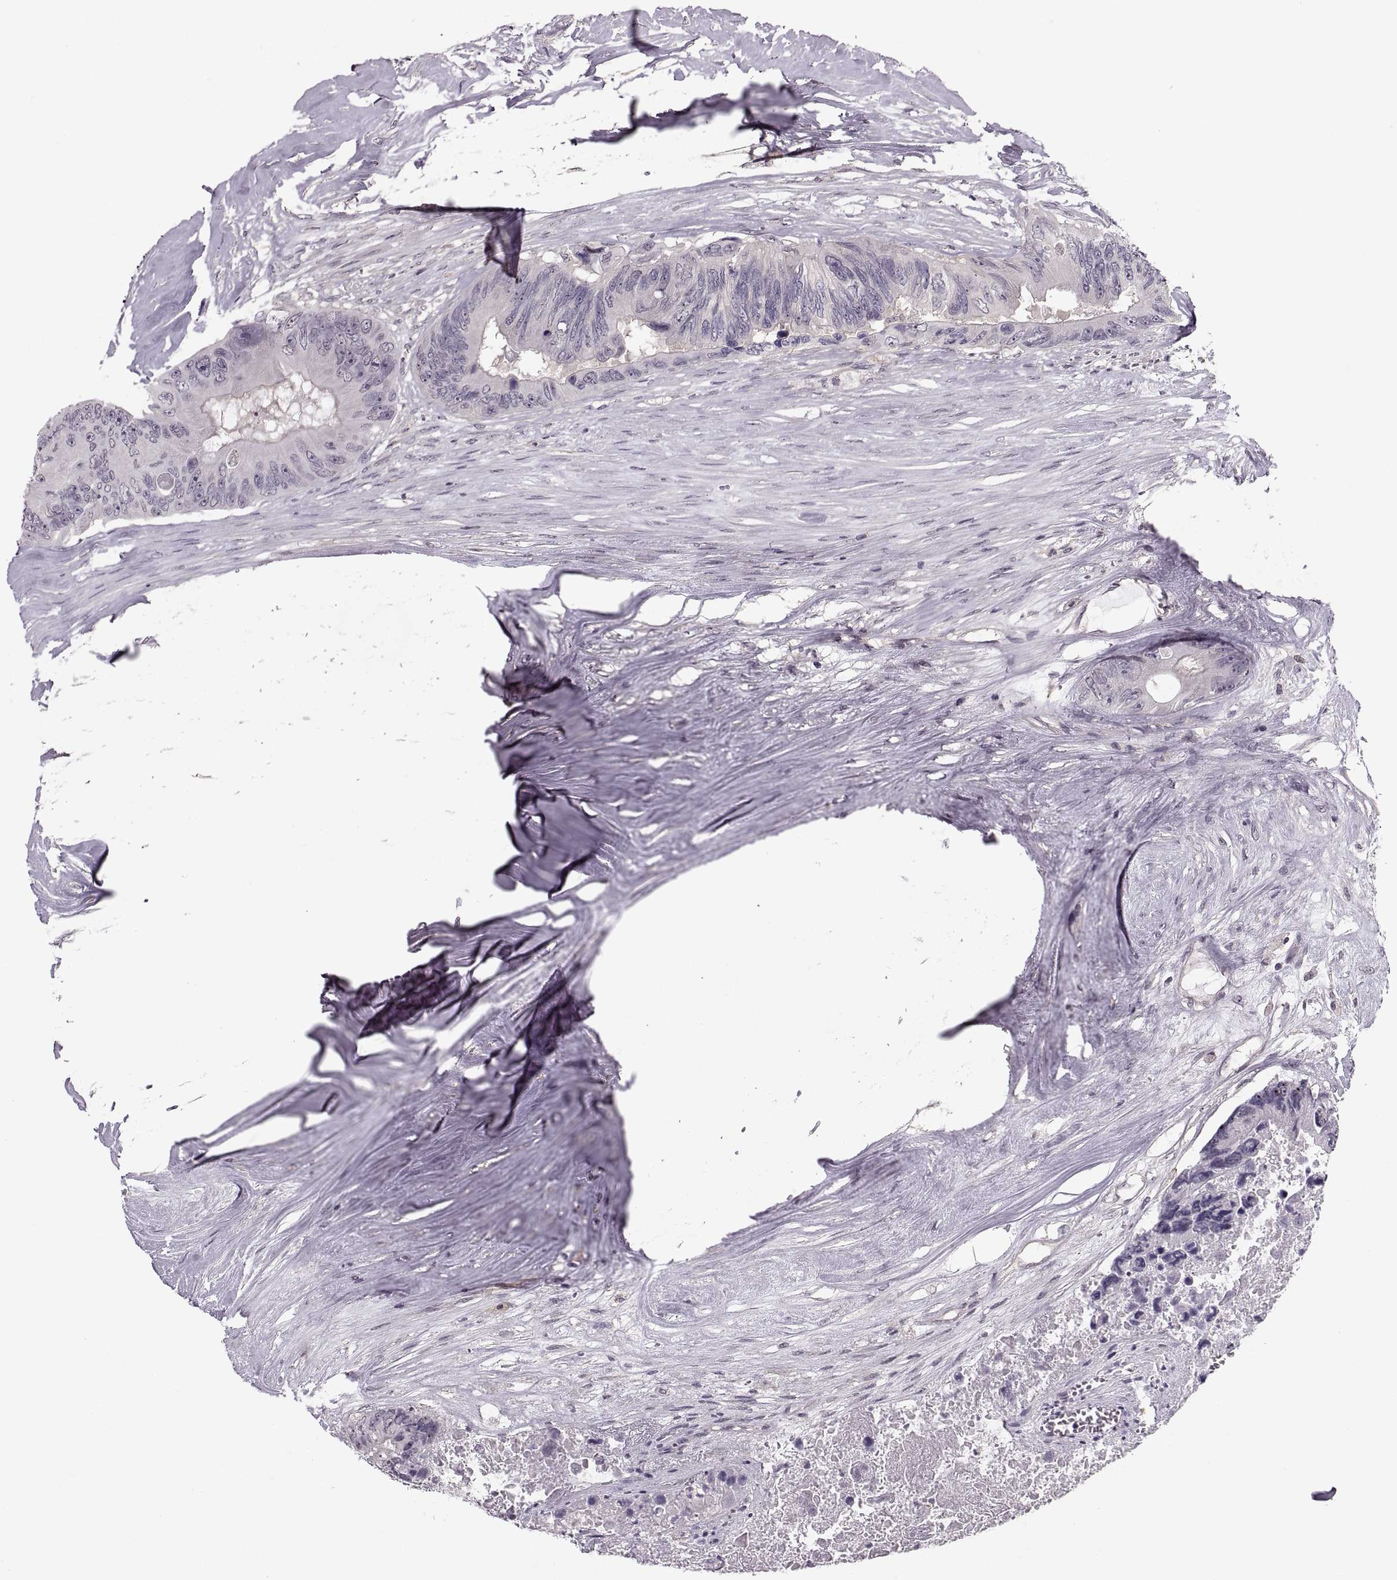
{"staining": {"intensity": "negative", "quantity": "none", "location": "none"}, "tissue": "colorectal cancer", "cell_type": "Tumor cells", "image_type": "cancer", "snomed": [{"axis": "morphology", "description": "Adenocarcinoma, NOS"}, {"axis": "topography", "description": "Colon"}], "caption": "A histopathology image of adenocarcinoma (colorectal) stained for a protein shows no brown staining in tumor cells. (DAB immunohistochemistry visualized using brightfield microscopy, high magnification).", "gene": "LUZP2", "patient": {"sex": "female", "age": 48}}